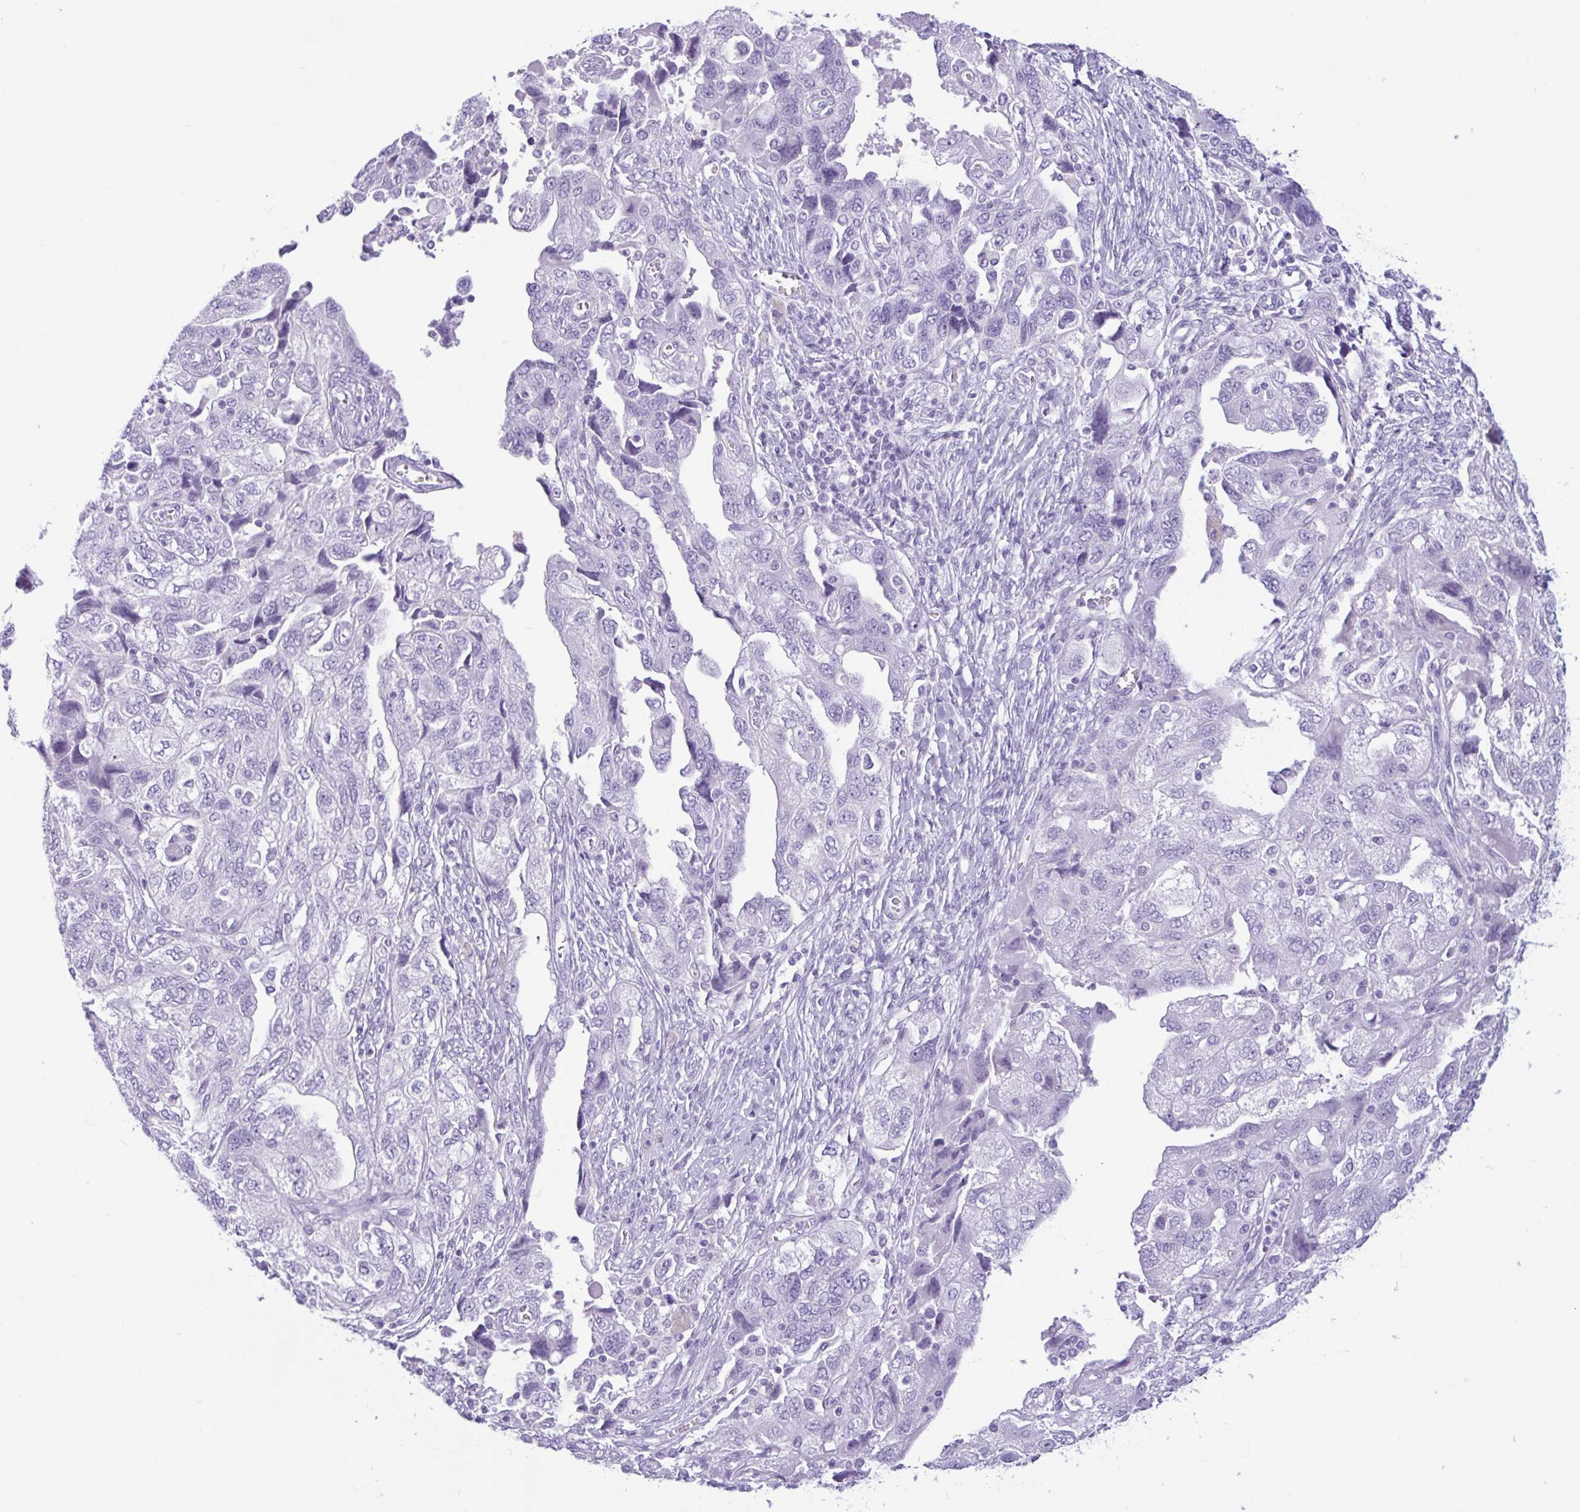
{"staining": {"intensity": "negative", "quantity": "none", "location": "none"}, "tissue": "ovarian cancer", "cell_type": "Tumor cells", "image_type": "cancer", "snomed": [{"axis": "morphology", "description": "Carcinoma, NOS"}, {"axis": "morphology", "description": "Cystadenocarcinoma, serous, NOS"}, {"axis": "topography", "description": "Ovary"}], "caption": "A high-resolution micrograph shows IHC staining of ovarian cancer (serous cystadenocarcinoma), which demonstrates no significant expression in tumor cells.", "gene": "CTSE", "patient": {"sex": "female", "age": 69}}